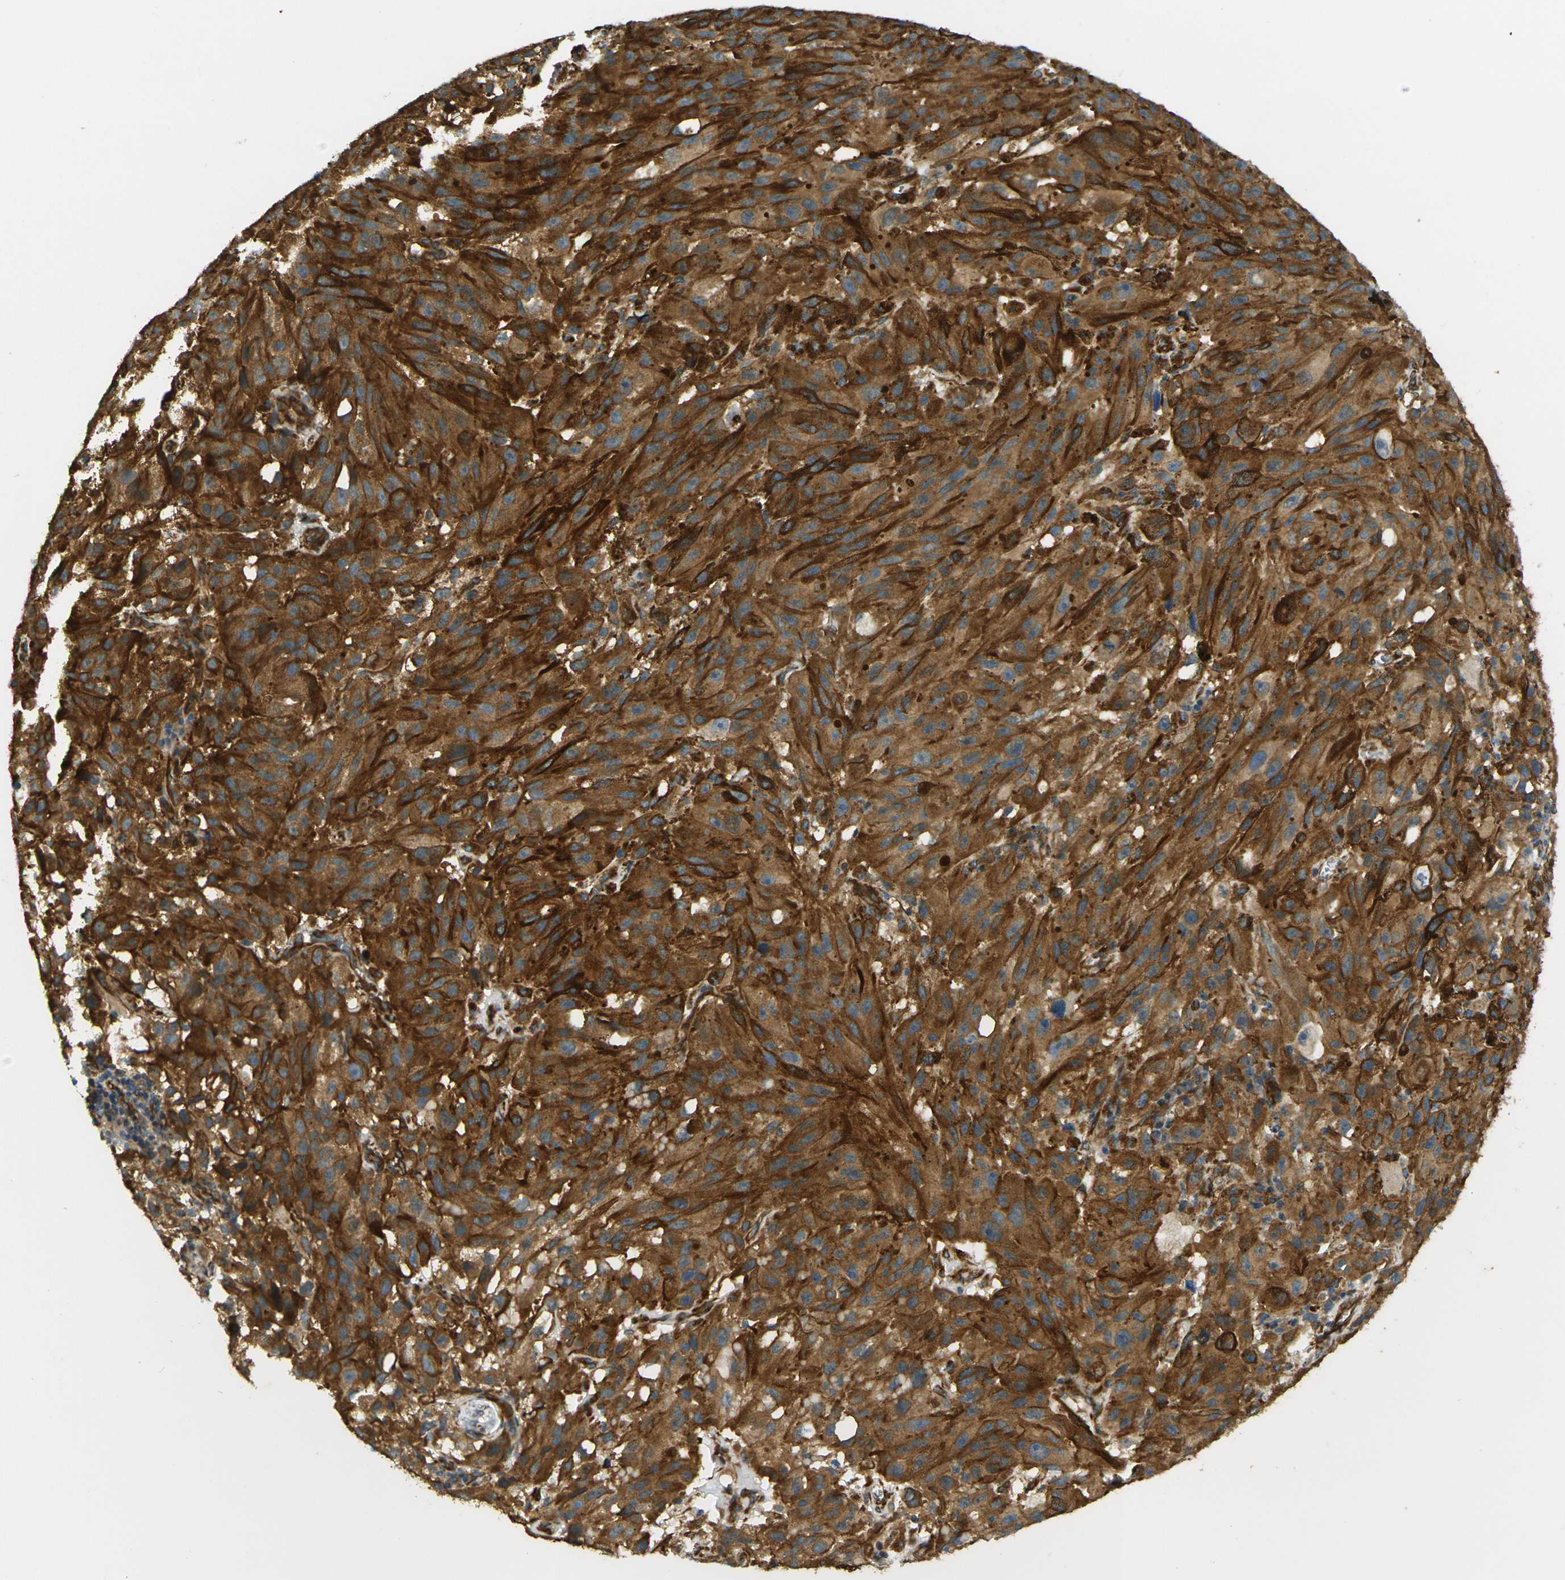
{"staining": {"intensity": "moderate", "quantity": ">75%", "location": "cytoplasmic/membranous"}, "tissue": "melanoma", "cell_type": "Tumor cells", "image_type": "cancer", "snomed": [{"axis": "morphology", "description": "Malignant melanoma, NOS"}, {"axis": "topography", "description": "Skin"}], "caption": "Tumor cells demonstrate medium levels of moderate cytoplasmic/membranous positivity in approximately >75% of cells in melanoma. The protein is shown in brown color, while the nuclei are stained blue.", "gene": "CYTH3", "patient": {"sex": "female", "age": 104}}